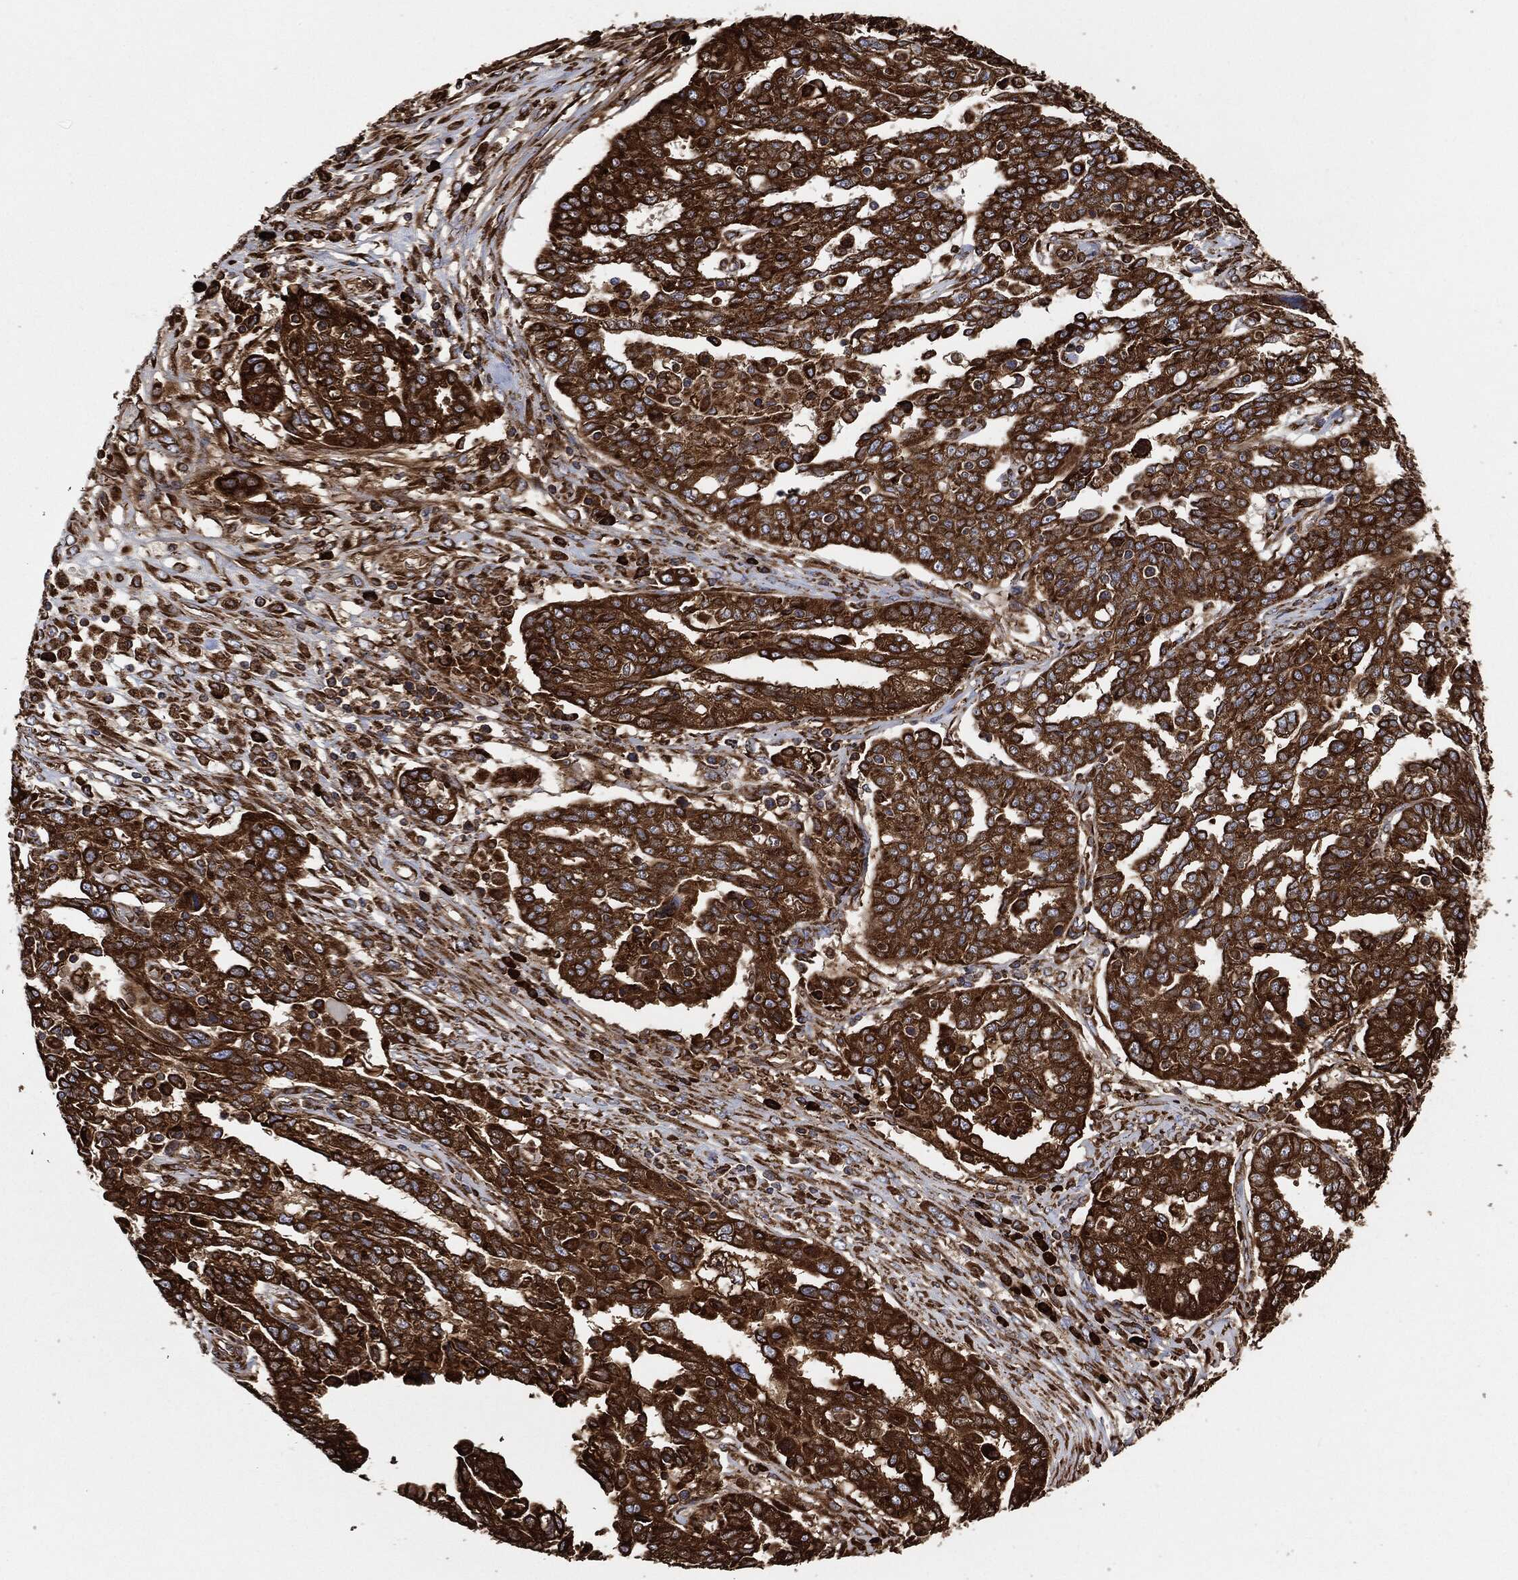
{"staining": {"intensity": "strong", "quantity": ">75%", "location": "cytoplasmic/membranous"}, "tissue": "ovarian cancer", "cell_type": "Tumor cells", "image_type": "cancer", "snomed": [{"axis": "morphology", "description": "Cystadenocarcinoma, serous, NOS"}, {"axis": "topography", "description": "Ovary"}], "caption": "This image shows ovarian cancer (serous cystadenocarcinoma) stained with IHC to label a protein in brown. The cytoplasmic/membranous of tumor cells show strong positivity for the protein. Nuclei are counter-stained blue.", "gene": "AMFR", "patient": {"sex": "female", "age": 67}}